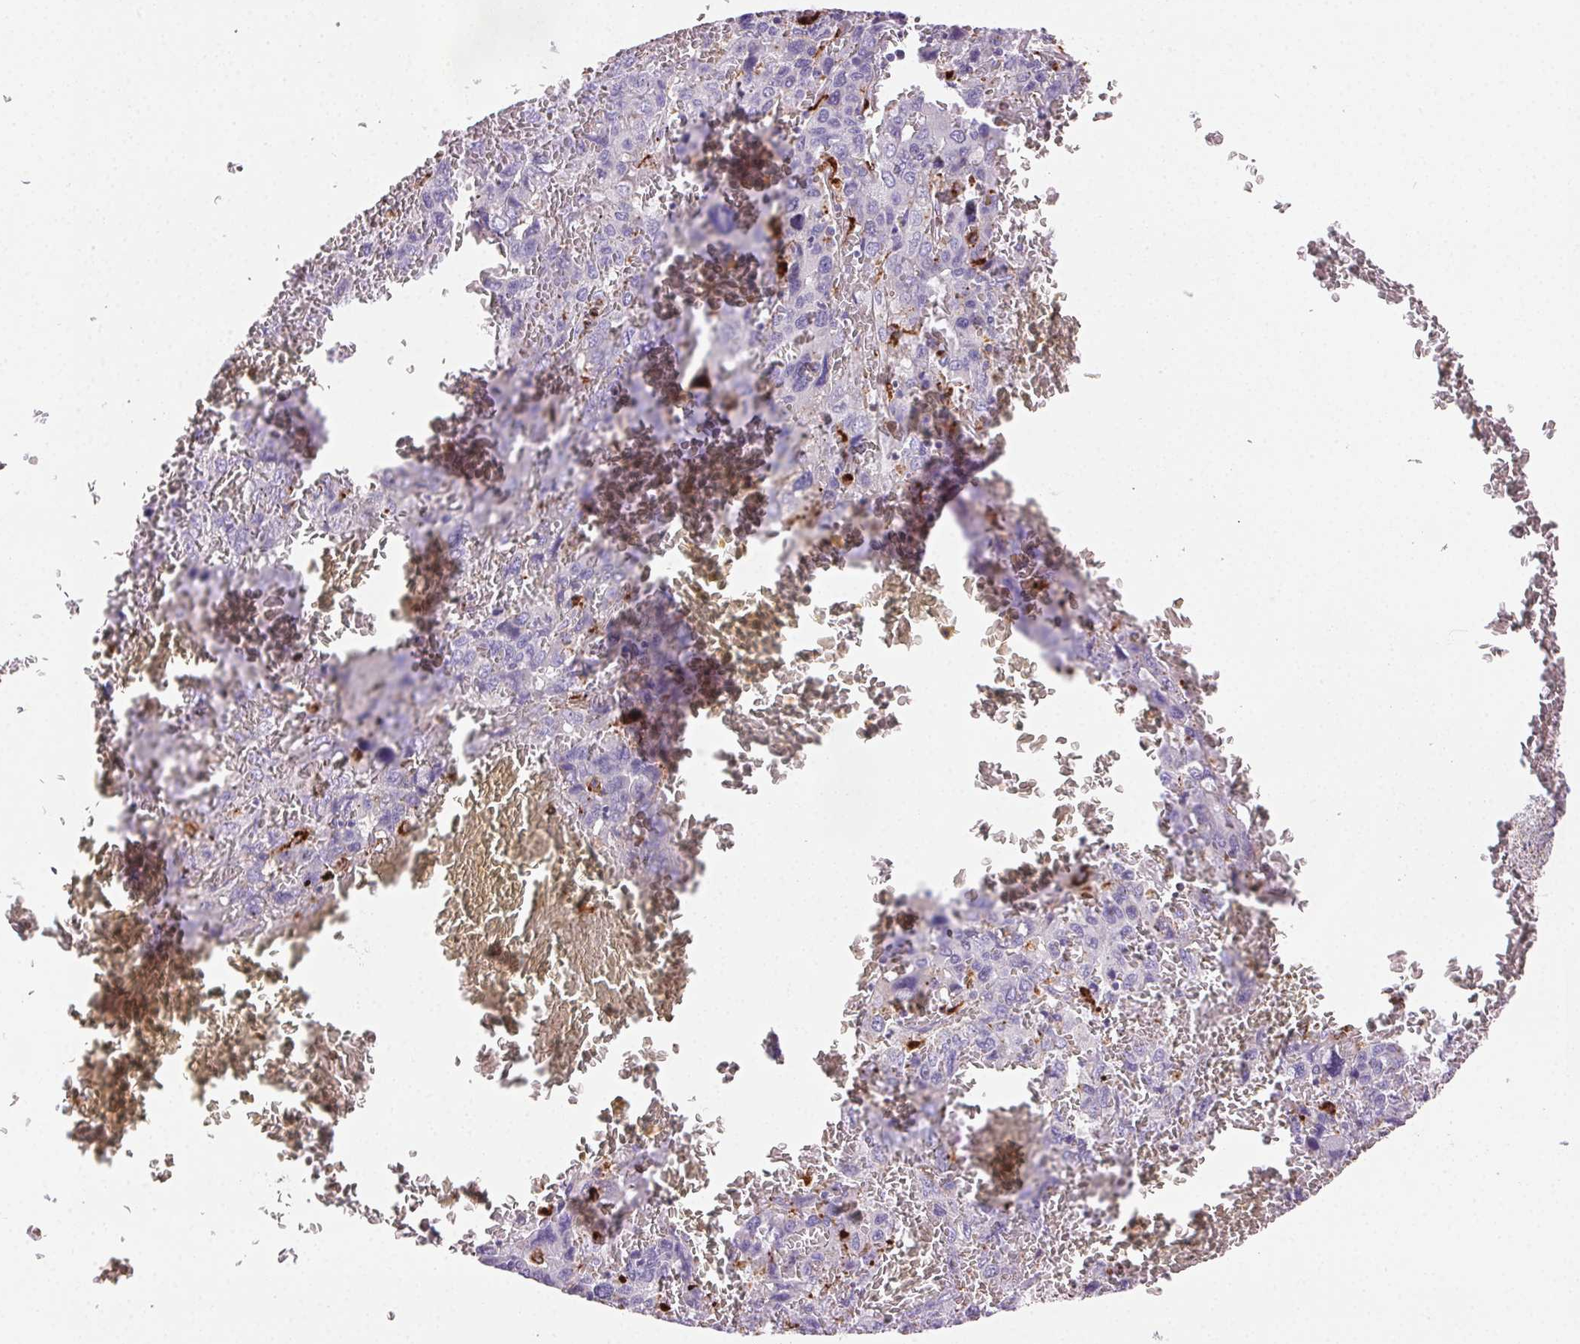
{"staining": {"intensity": "negative", "quantity": "none", "location": "none"}, "tissue": "liver cancer", "cell_type": "Tumor cells", "image_type": "cancer", "snomed": [{"axis": "morphology", "description": "Carcinoma, Hepatocellular, NOS"}, {"axis": "topography", "description": "Liver"}], "caption": "An immunohistochemistry (IHC) micrograph of liver hepatocellular carcinoma is shown. There is no staining in tumor cells of liver hepatocellular carcinoma.", "gene": "SCPEP1", "patient": {"sex": "male", "age": 69}}